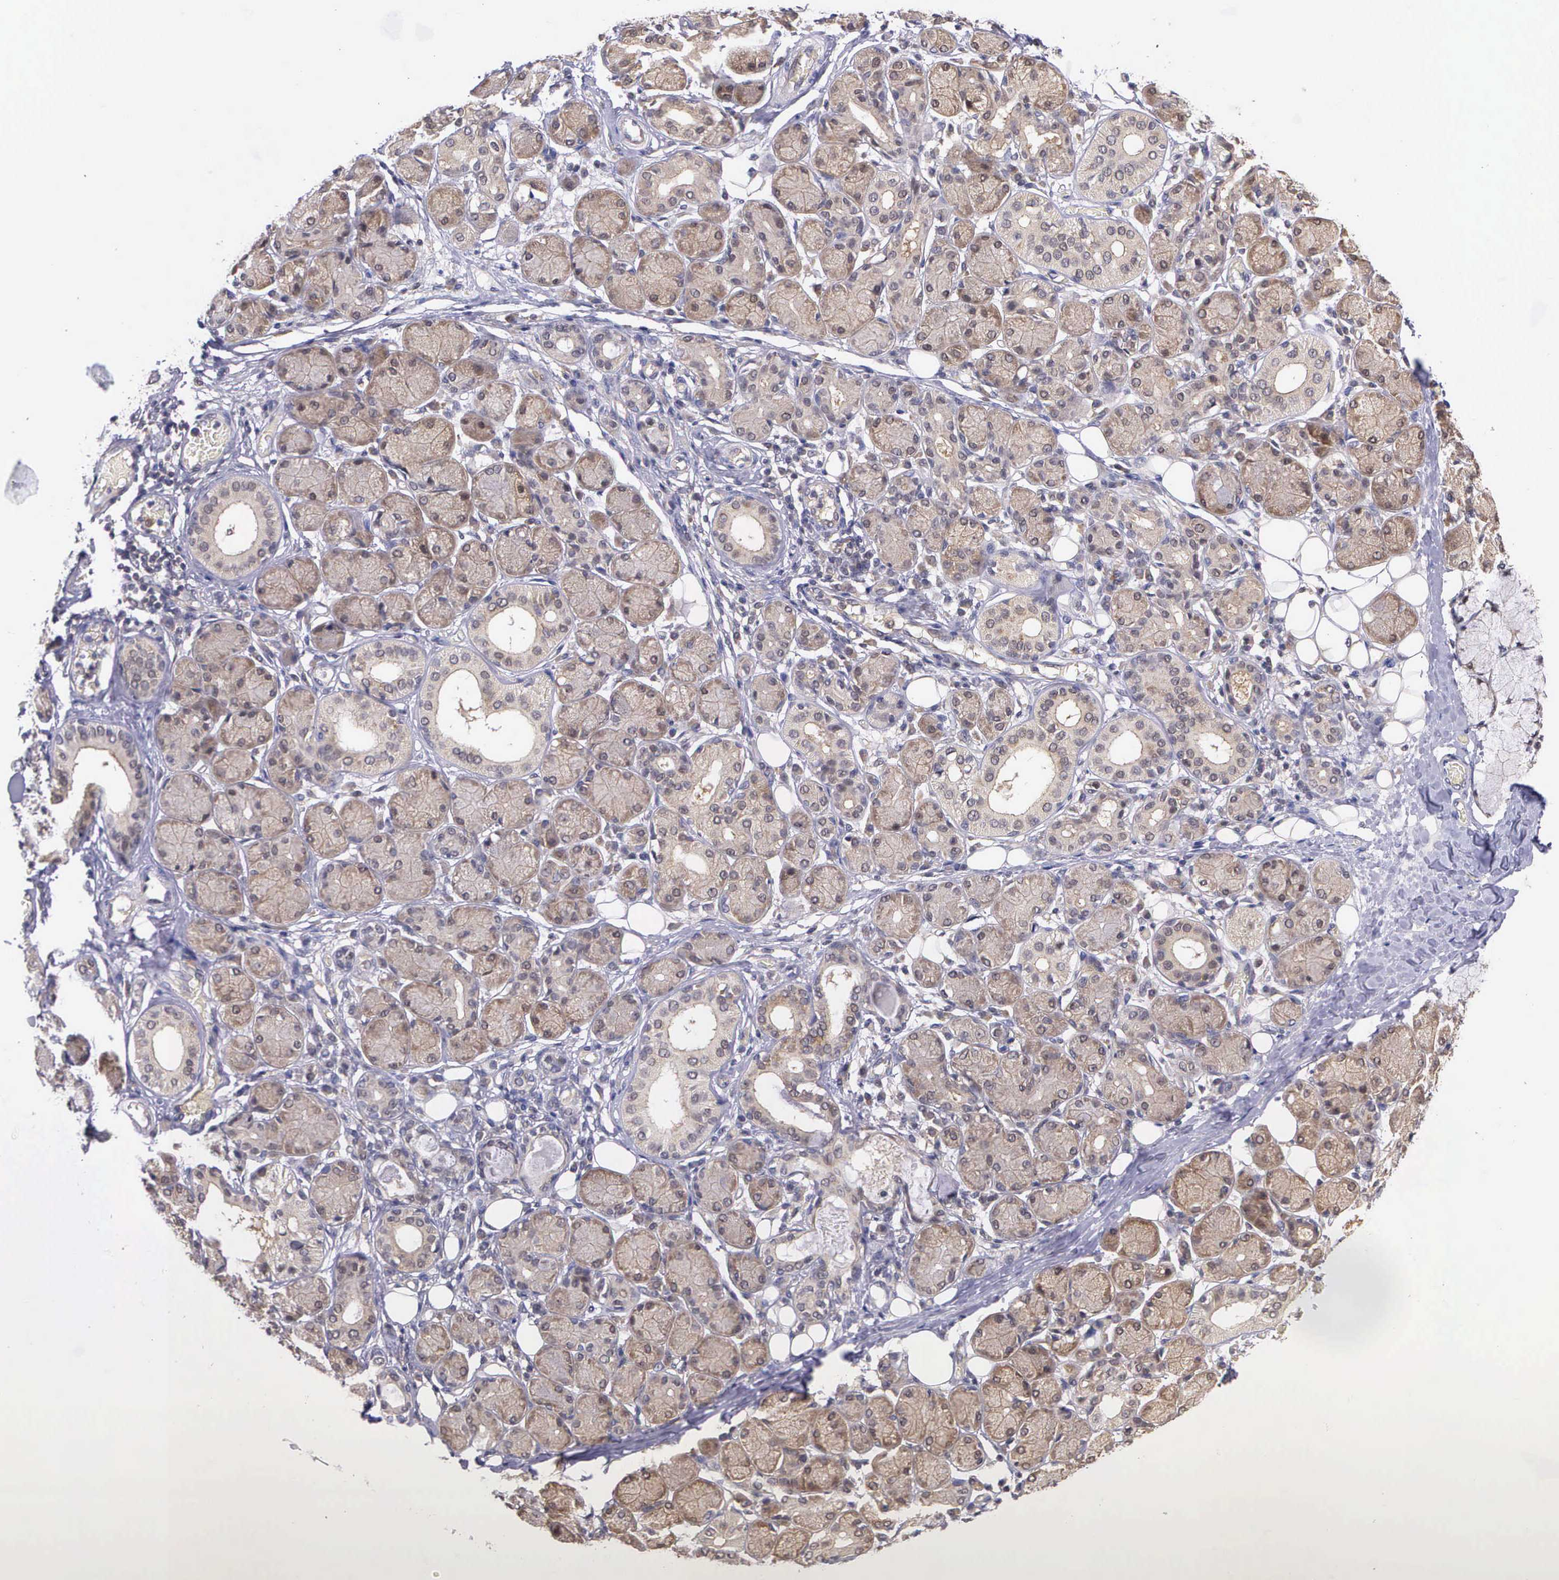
{"staining": {"intensity": "moderate", "quantity": "25%-75%", "location": "cytoplasmic/membranous"}, "tissue": "salivary gland", "cell_type": "Glandular cells", "image_type": "normal", "snomed": [{"axis": "morphology", "description": "Normal tissue, NOS"}, {"axis": "topography", "description": "Salivary gland"}, {"axis": "topography", "description": "Peripheral nerve tissue"}], "caption": "Immunohistochemical staining of normal human salivary gland exhibits moderate cytoplasmic/membranous protein positivity in about 25%-75% of glandular cells. (Stains: DAB in brown, nuclei in blue, Microscopy: brightfield microscopy at high magnification).", "gene": "IGBP1P2", "patient": {"sex": "male", "age": 62}}